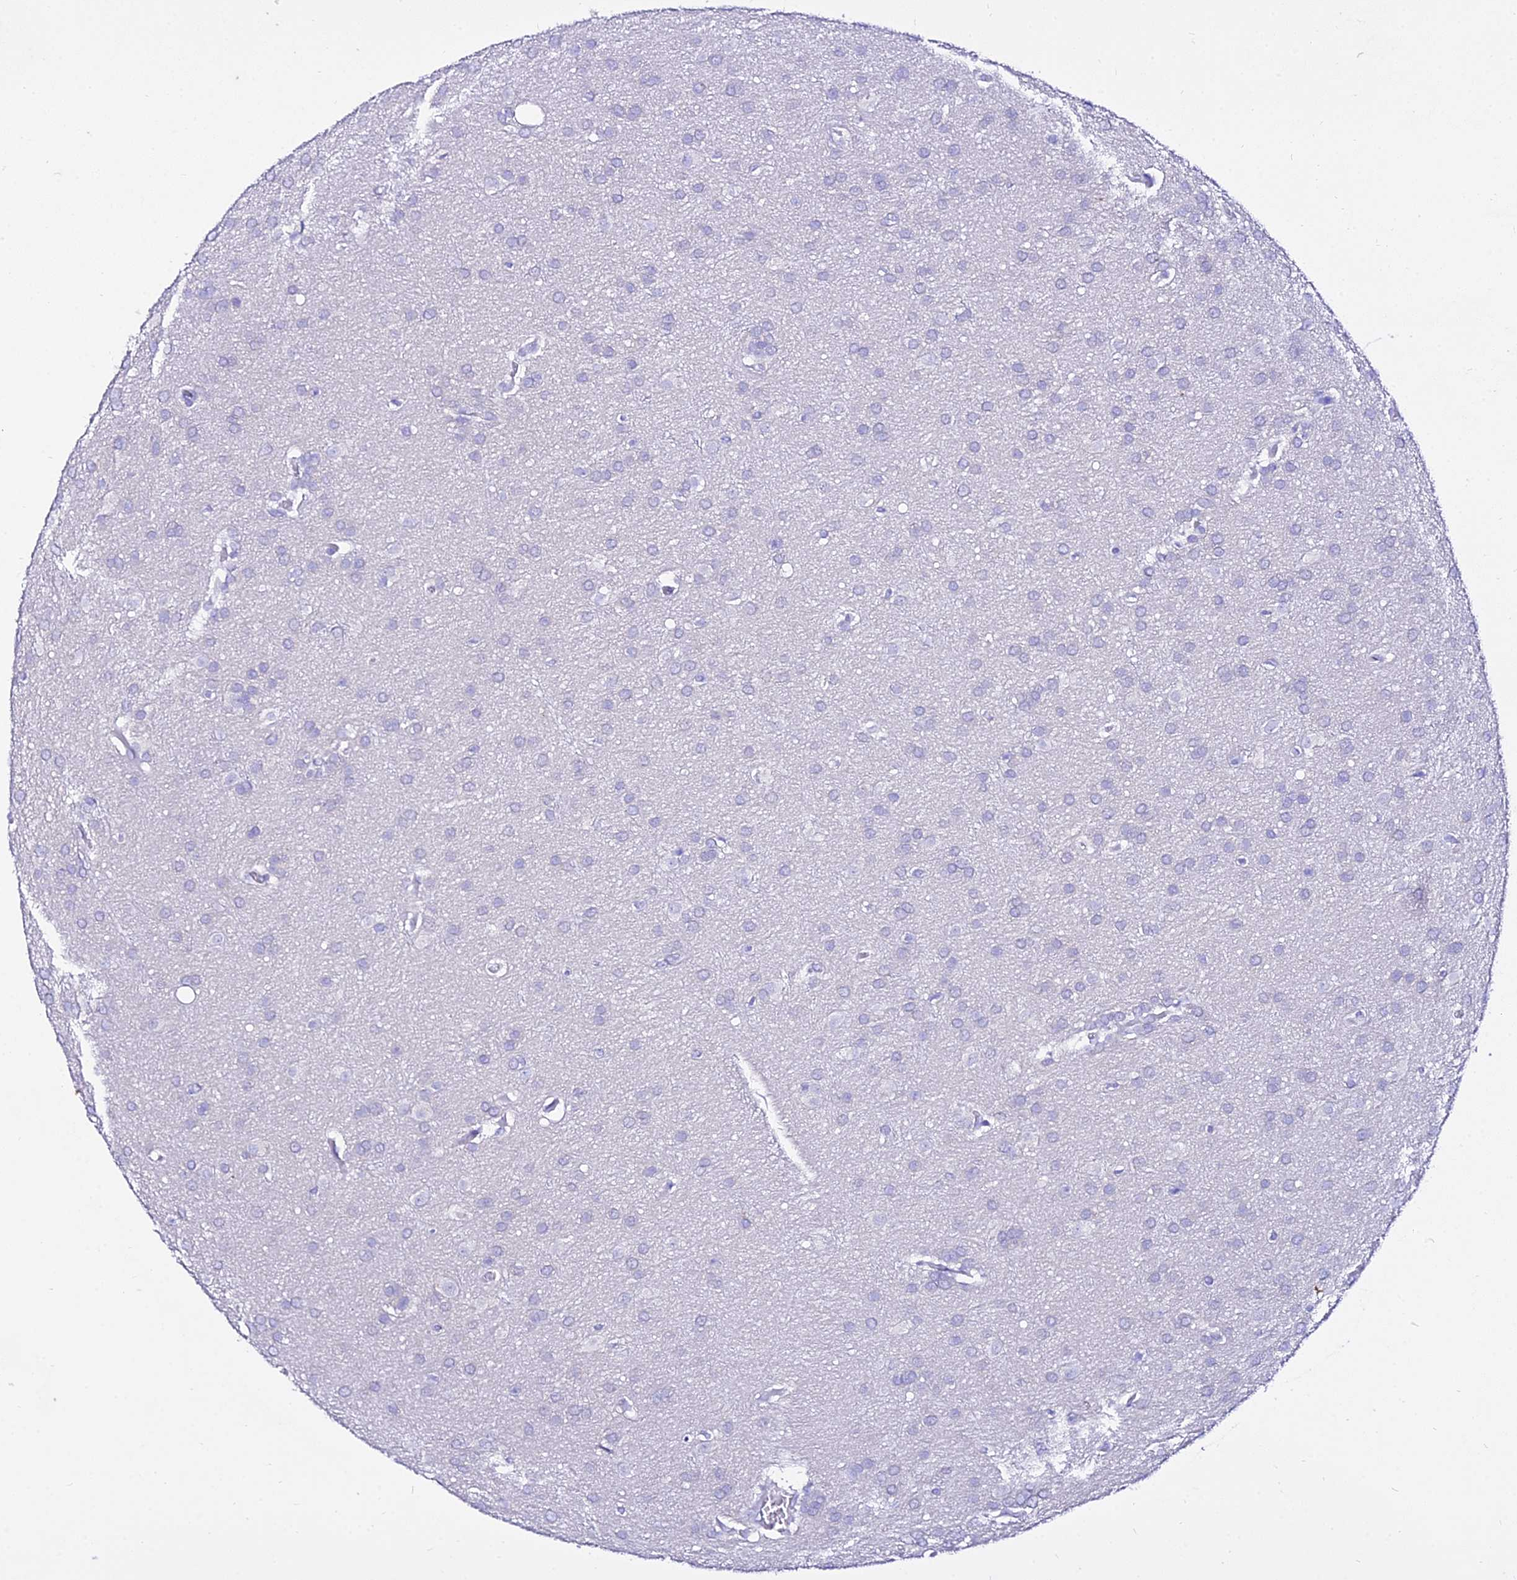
{"staining": {"intensity": "negative", "quantity": "none", "location": "none"}, "tissue": "glioma", "cell_type": "Tumor cells", "image_type": "cancer", "snomed": [{"axis": "morphology", "description": "Glioma, malignant, Low grade"}, {"axis": "topography", "description": "Brain"}], "caption": "Tumor cells show no significant positivity in glioma.", "gene": "DEFB106A", "patient": {"sex": "female", "age": 32}}